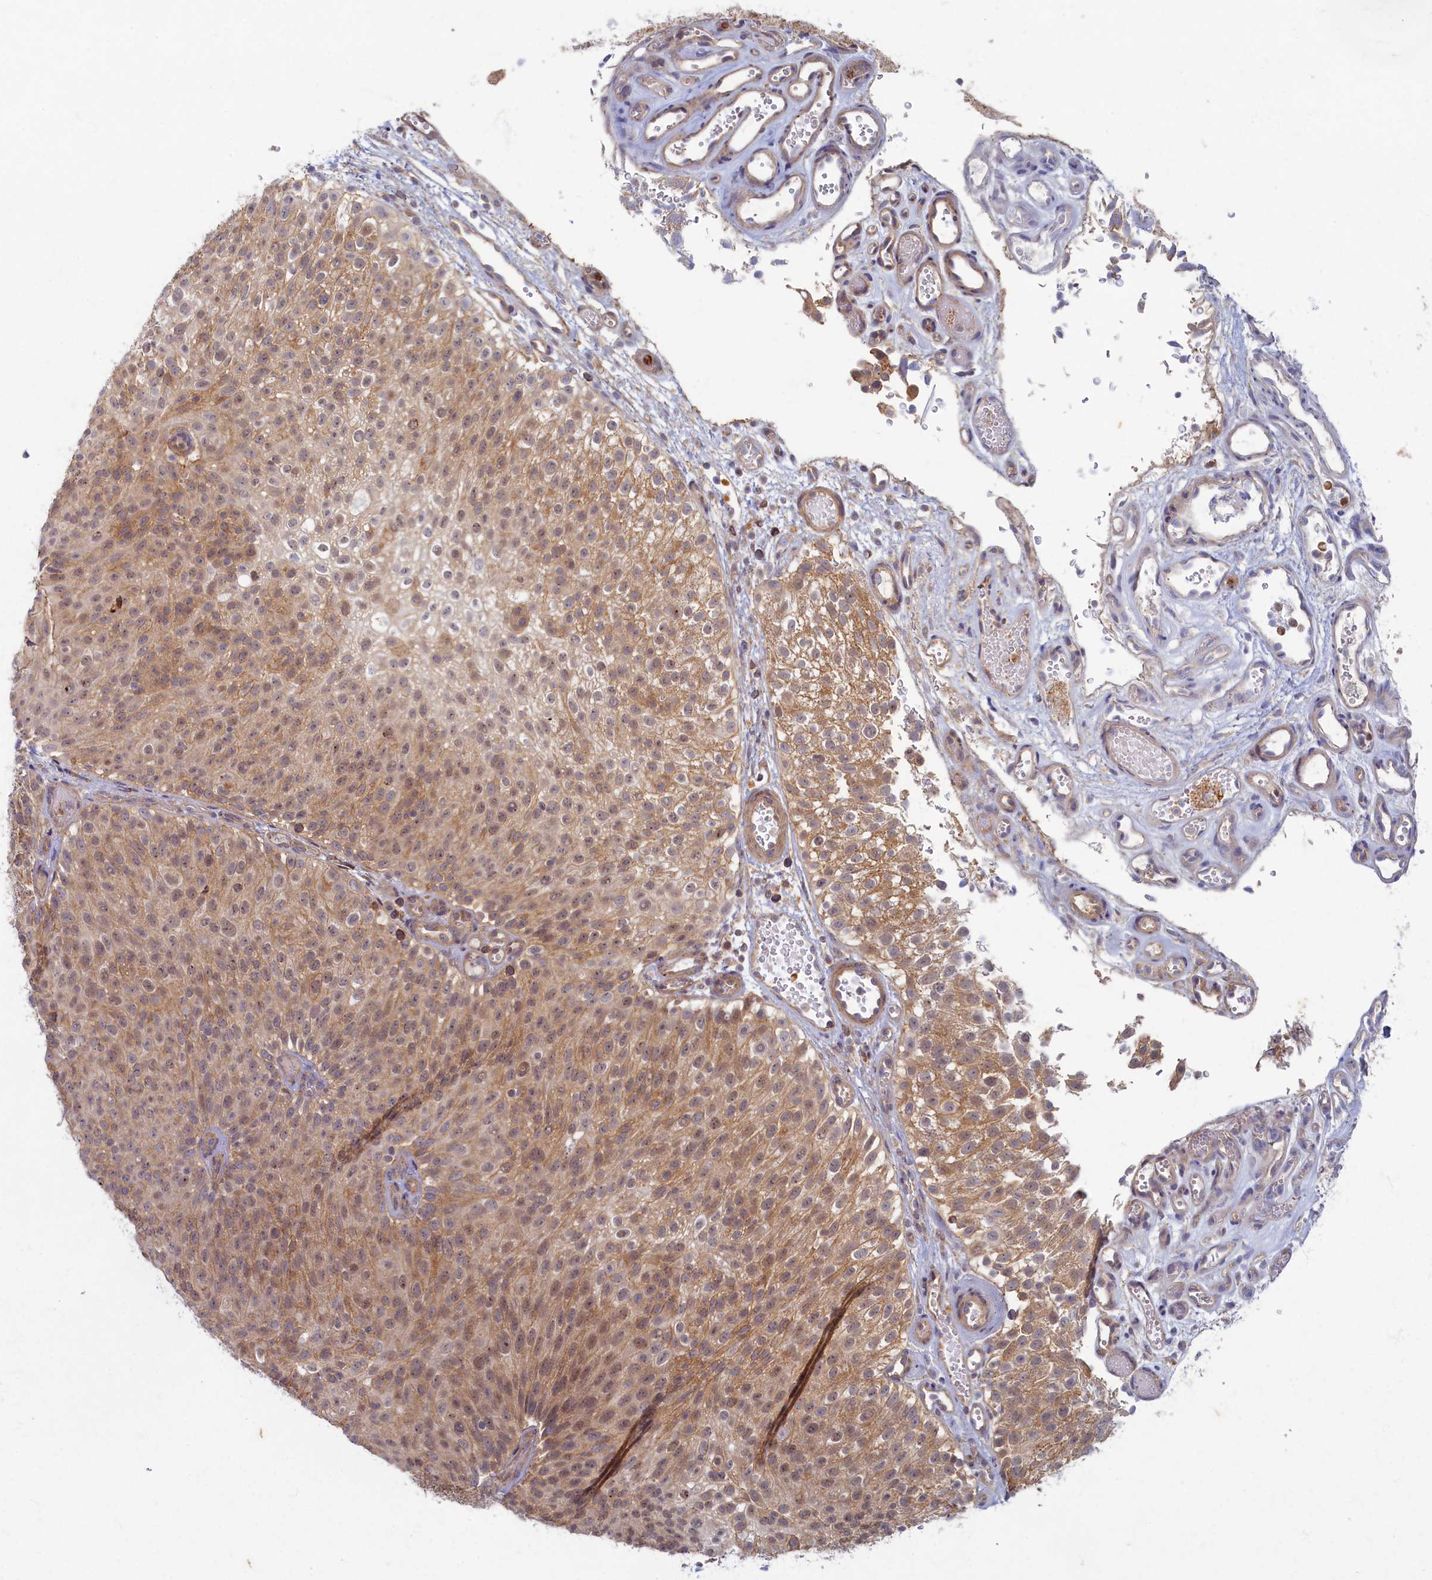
{"staining": {"intensity": "moderate", "quantity": ">75%", "location": "cytoplasmic/membranous,nuclear"}, "tissue": "urothelial cancer", "cell_type": "Tumor cells", "image_type": "cancer", "snomed": [{"axis": "morphology", "description": "Urothelial carcinoma, Low grade"}, {"axis": "topography", "description": "Urinary bladder"}], "caption": "About >75% of tumor cells in human urothelial cancer exhibit moderate cytoplasmic/membranous and nuclear protein expression as visualized by brown immunohistochemical staining.", "gene": "WDR59", "patient": {"sex": "male", "age": 78}}